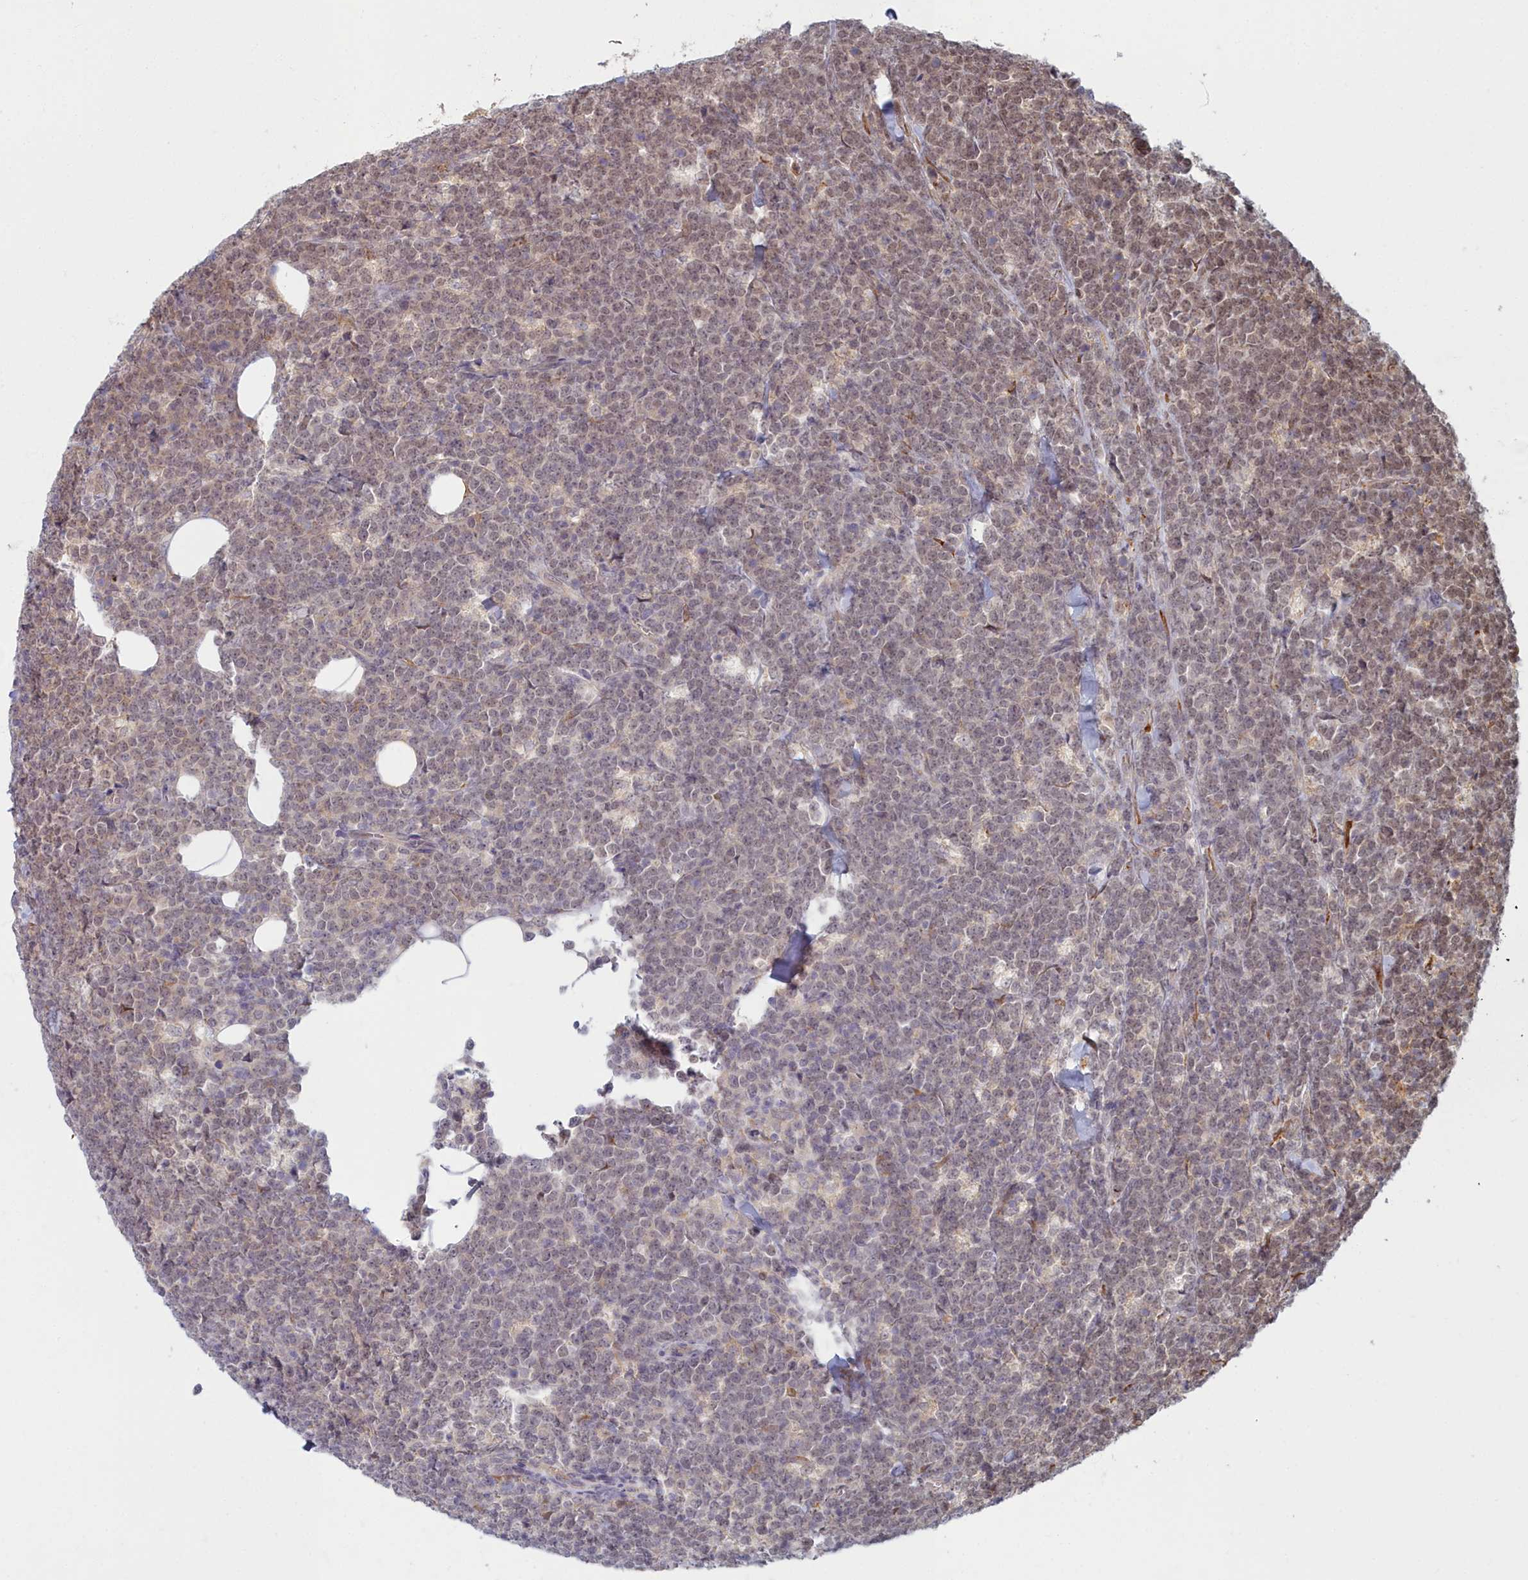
{"staining": {"intensity": "weak", "quantity": "25%-75%", "location": "nuclear"}, "tissue": "lymphoma", "cell_type": "Tumor cells", "image_type": "cancer", "snomed": [{"axis": "morphology", "description": "Malignant lymphoma, non-Hodgkin's type, High grade"}, {"axis": "topography", "description": "Small intestine"}], "caption": "Tumor cells show low levels of weak nuclear positivity in about 25%-75% of cells in human lymphoma.", "gene": "MAK16", "patient": {"sex": "male", "age": 8}}